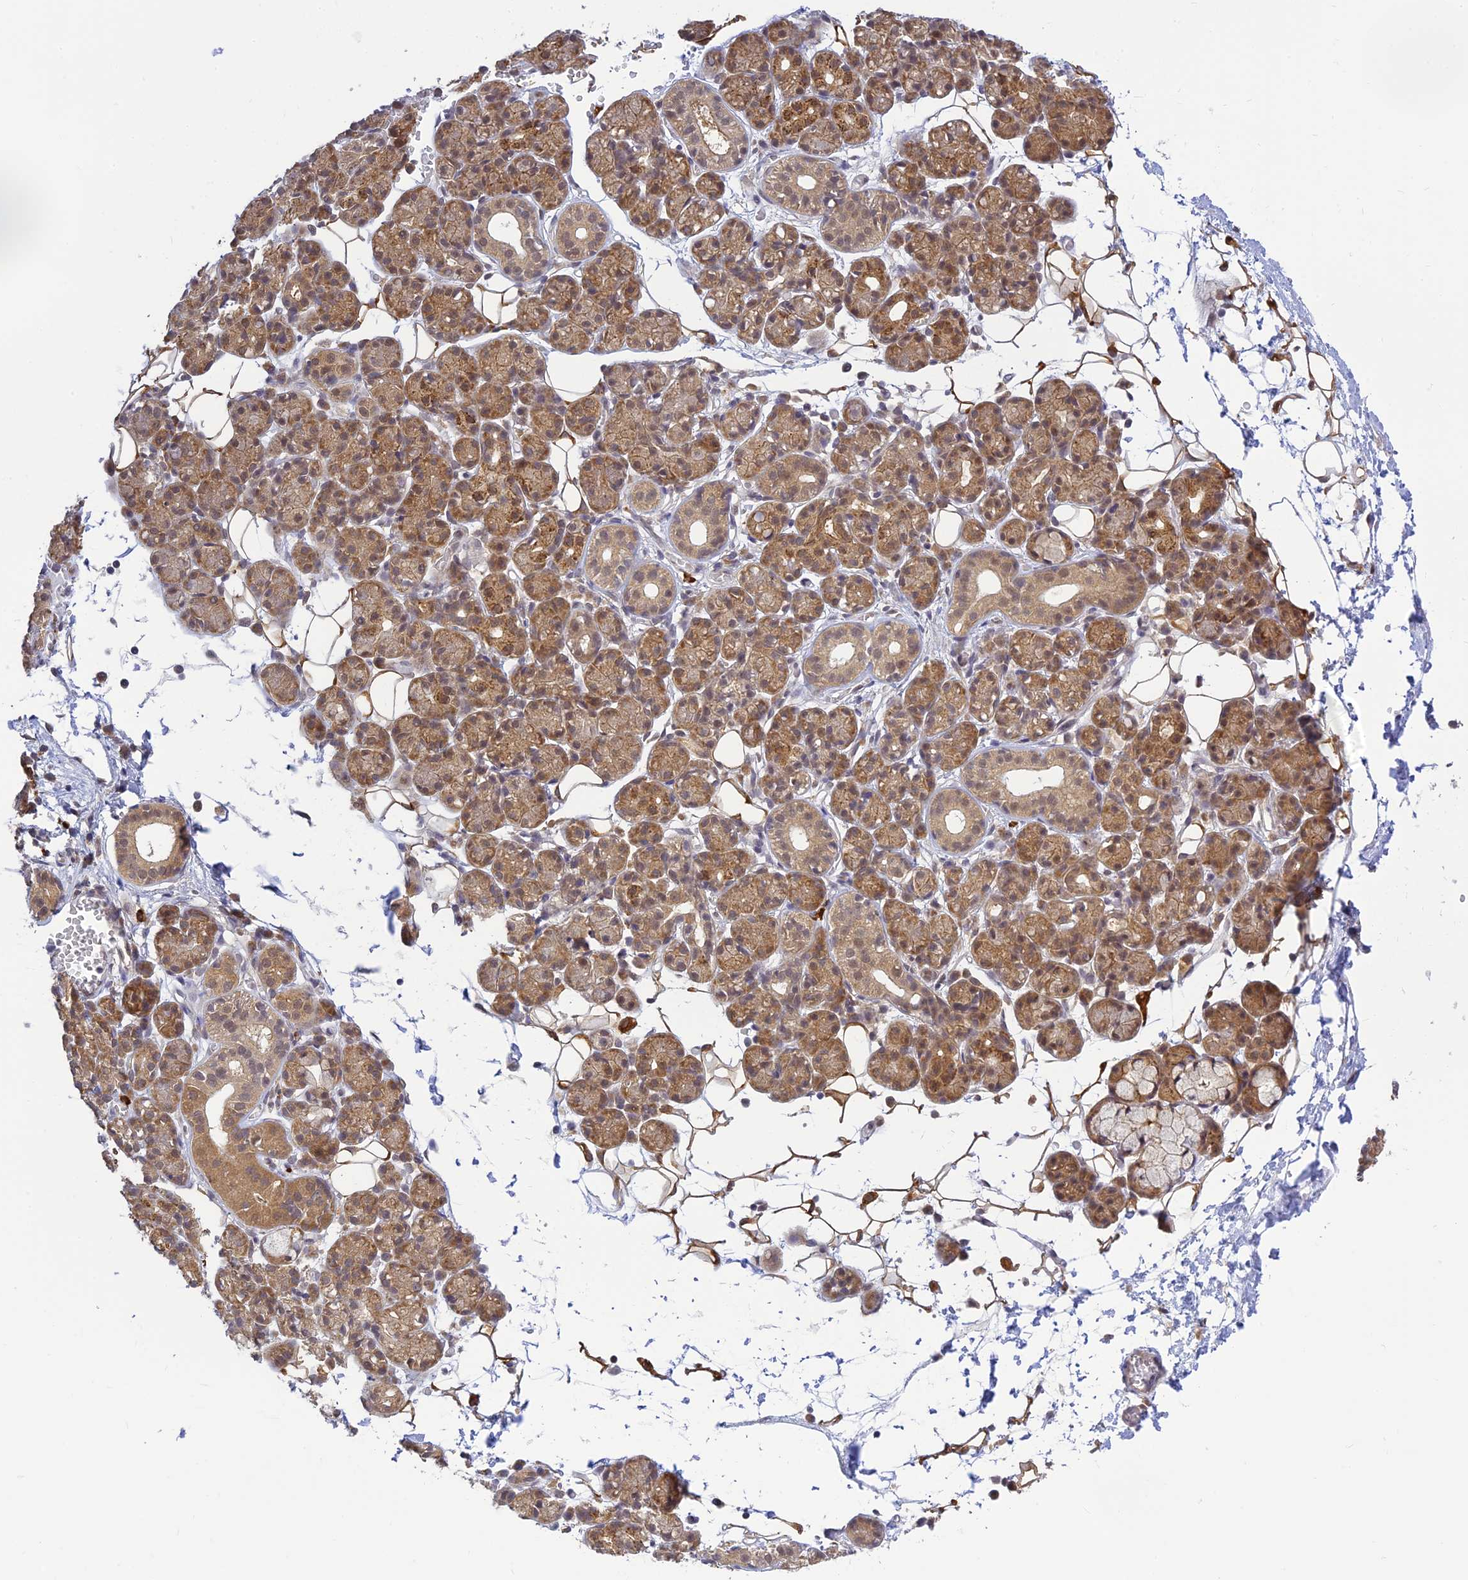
{"staining": {"intensity": "moderate", "quantity": "25%-75%", "location": "cytoplasmic/membranous"}, "tissue": "salivary gland", "cell_type": "Glandular cells", "image_type": "normal", "snomed": [{"axis": "morphology", "description": "Normal tissue, NOS"}, {"axis": "topography", "description": "Salivary gland"}], "caption": "The immunohistochemical stain shows moderate cytoplasmic/membranous positivity in glandular cells of normal salivary gland. (DAB = brown stain, brightfield microscopy at high magnification).", "gene": "SKIC8", "patient": {"sex": "male", "age": 63}}